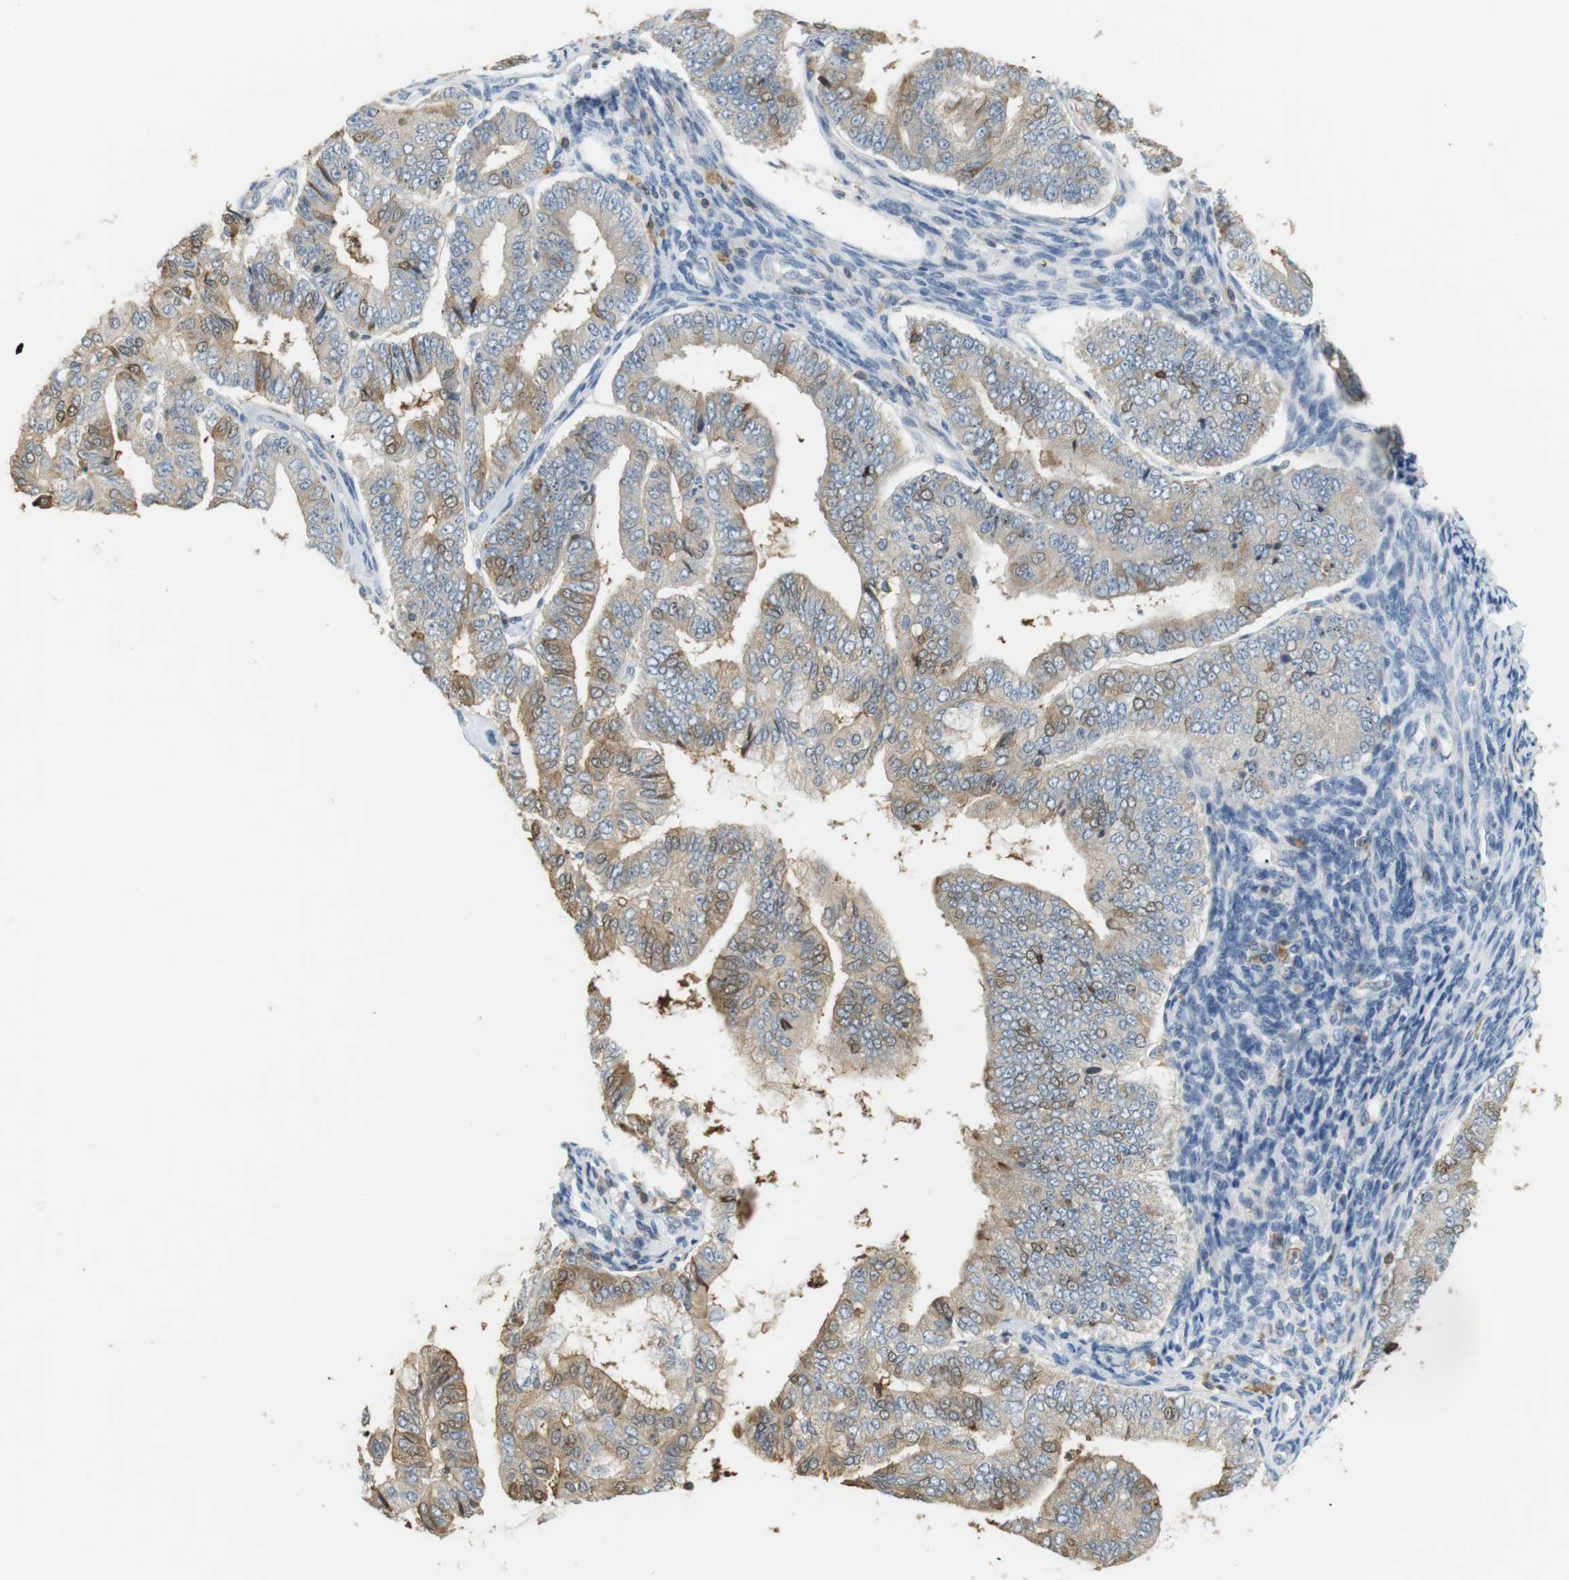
{"staining": {"intensity": "weak", "quantity": ">75%", "location": "cytoplasmic/membranous"}, "tissue": "endometrial cancer", "cell_type": "Tumor cells", "image_type": "cancer", "snomed": [{"axis": "morphology", "description": "Adenocarcinoma, NOS"}, {"axis": "topography", "description": "Endometrium"}], "caption": "Human endometrial cancer (adenocarcinoma) stained for a protein (brown) exhibits weak cytoplasmic/membranous positive staining in about >75% of tumor cells.", "gene": "P2RY1", "patient": {"sex": "female", "age": 63}}